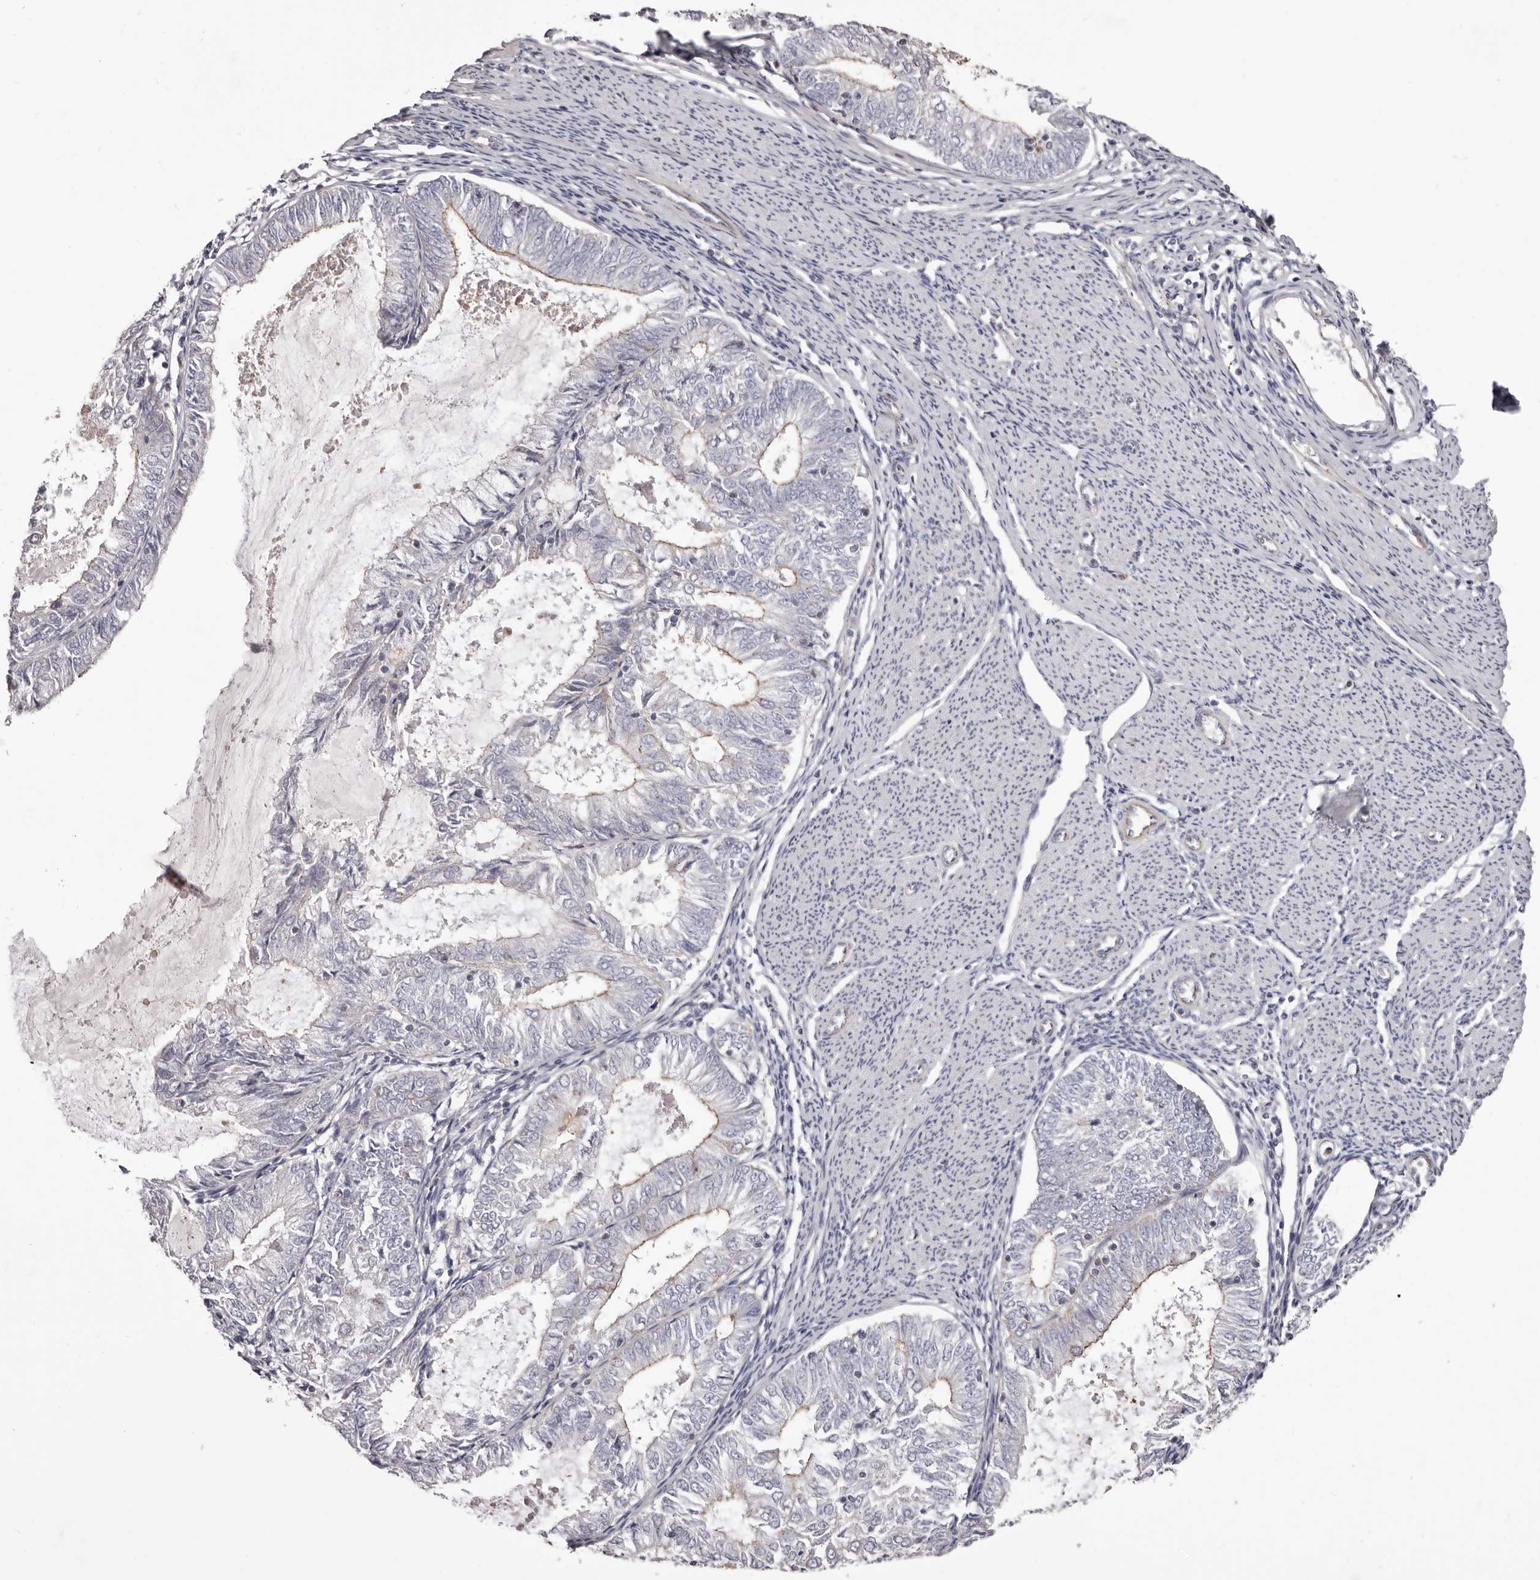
{"staining": {"intensity": "moderate", "quantity": "<25%", "location": "cytoplasmic/membranous"}, "tissue": "endometrial cancer", "cell_type": "Tumor cells", "image_type": "cancer", "snomed": [{"axis": "morphology", "description": "Adenocarcinoma, NOS"}, {"axis": "topography", "description": "Endometrium"}], "caption": "Tumor cells exhibit low levels of moderate cytoplasmic/membranous positivity in about <25% of cells in human adenocarcinoma (endometrial).", "gene": "PEG10", "patient": {"sex": "female", "age": 57}}